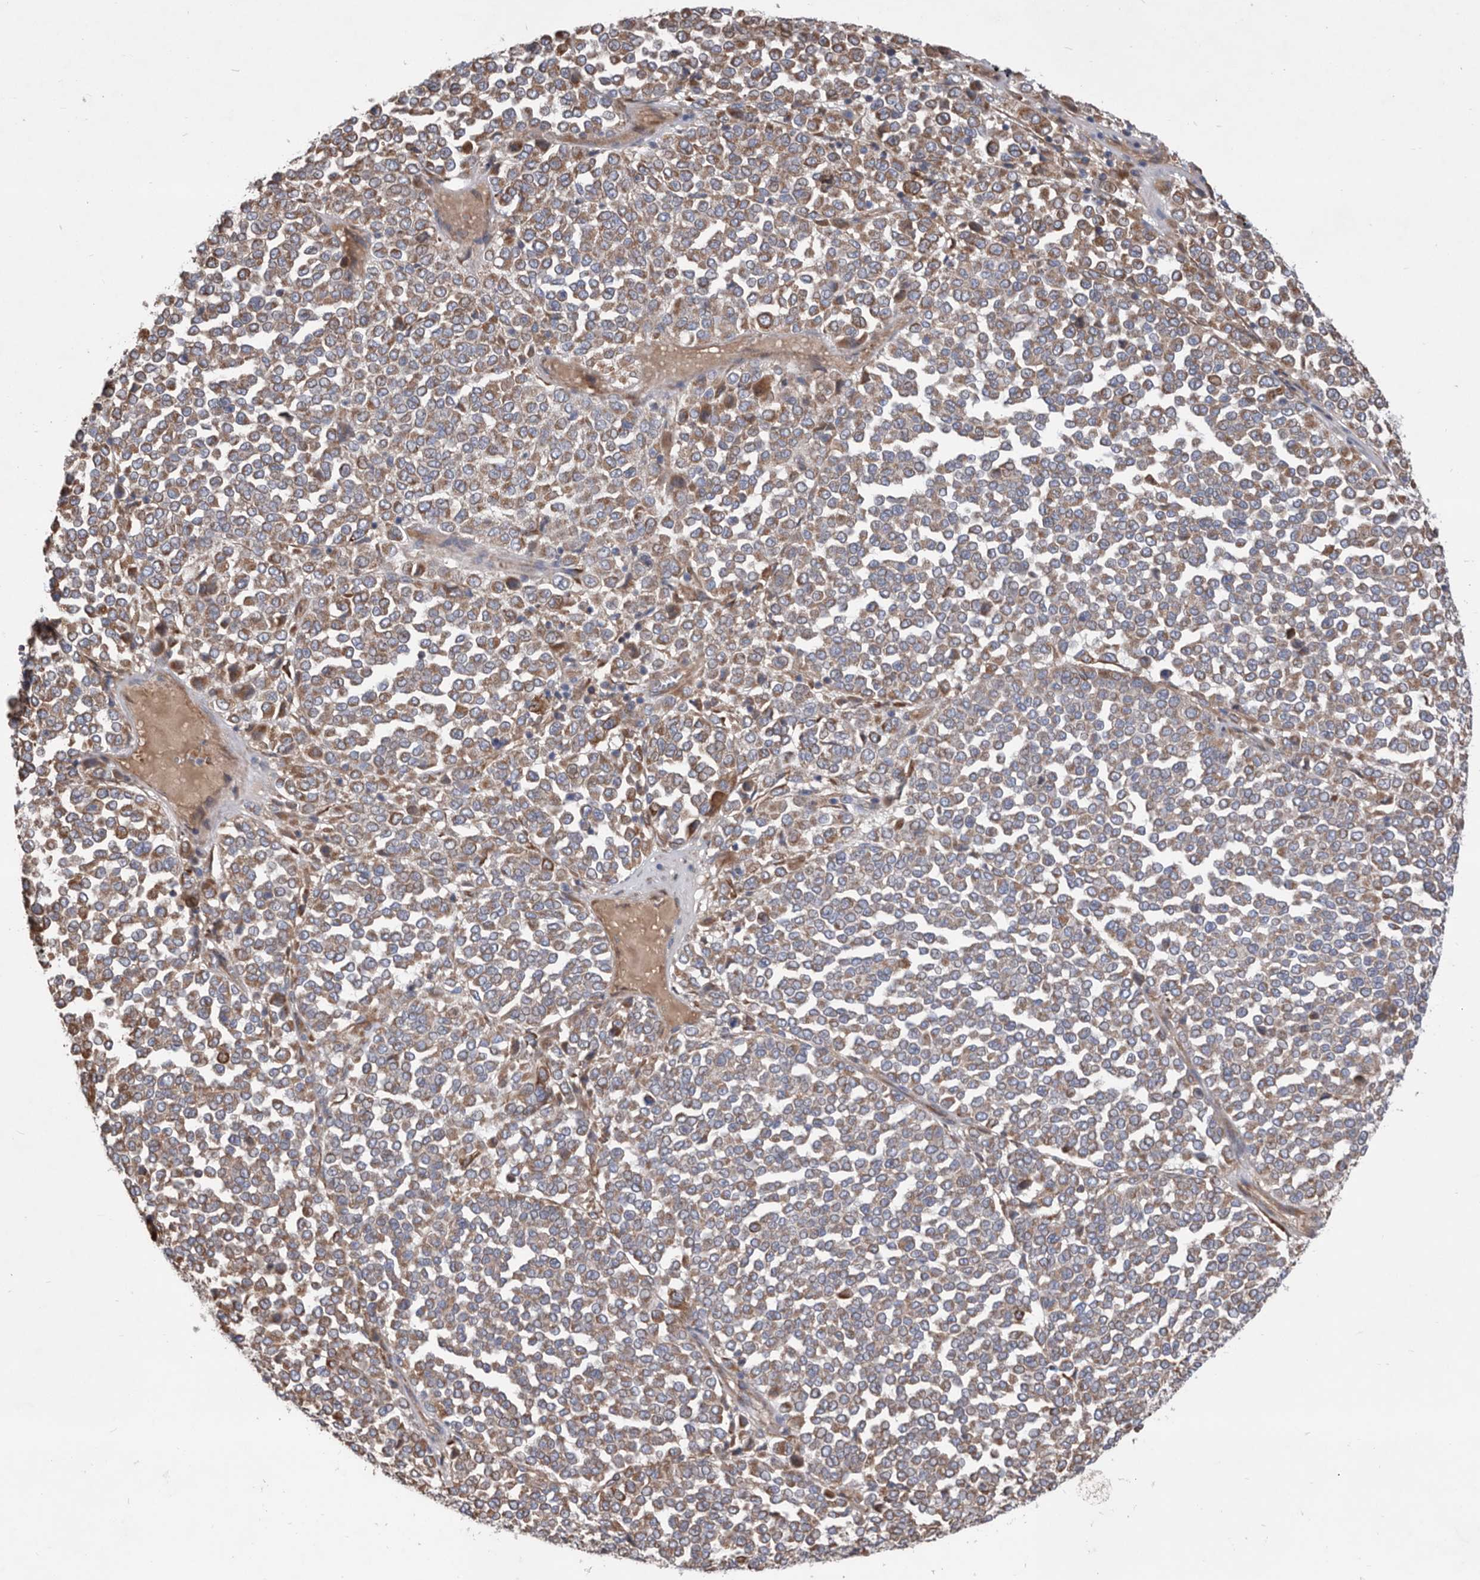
{"staining": {"intensity": "moderate", "quantity": ">75%", "location": "cytoplasmic/membranous"}, "tissue": "melanoma", "cell_type": "Tumor cells", "image_type": "cancer", "snomed": [{"axis": "morphology", "description": "Malignant melanoma, Metastatic site"}, {"axis": "topography", "description": "Pancreas"}], "caption": "Immunohistochemistry photomicrograph of human malignant melanoma (metastatic site) stained for a protein (brown), which demonstrates medium levels of moderate cytoplasmic/membranous staining in about >75% of tumor cells.", "gene": "ATP13A3", "patient": {"sex": "female", "age": 30}}